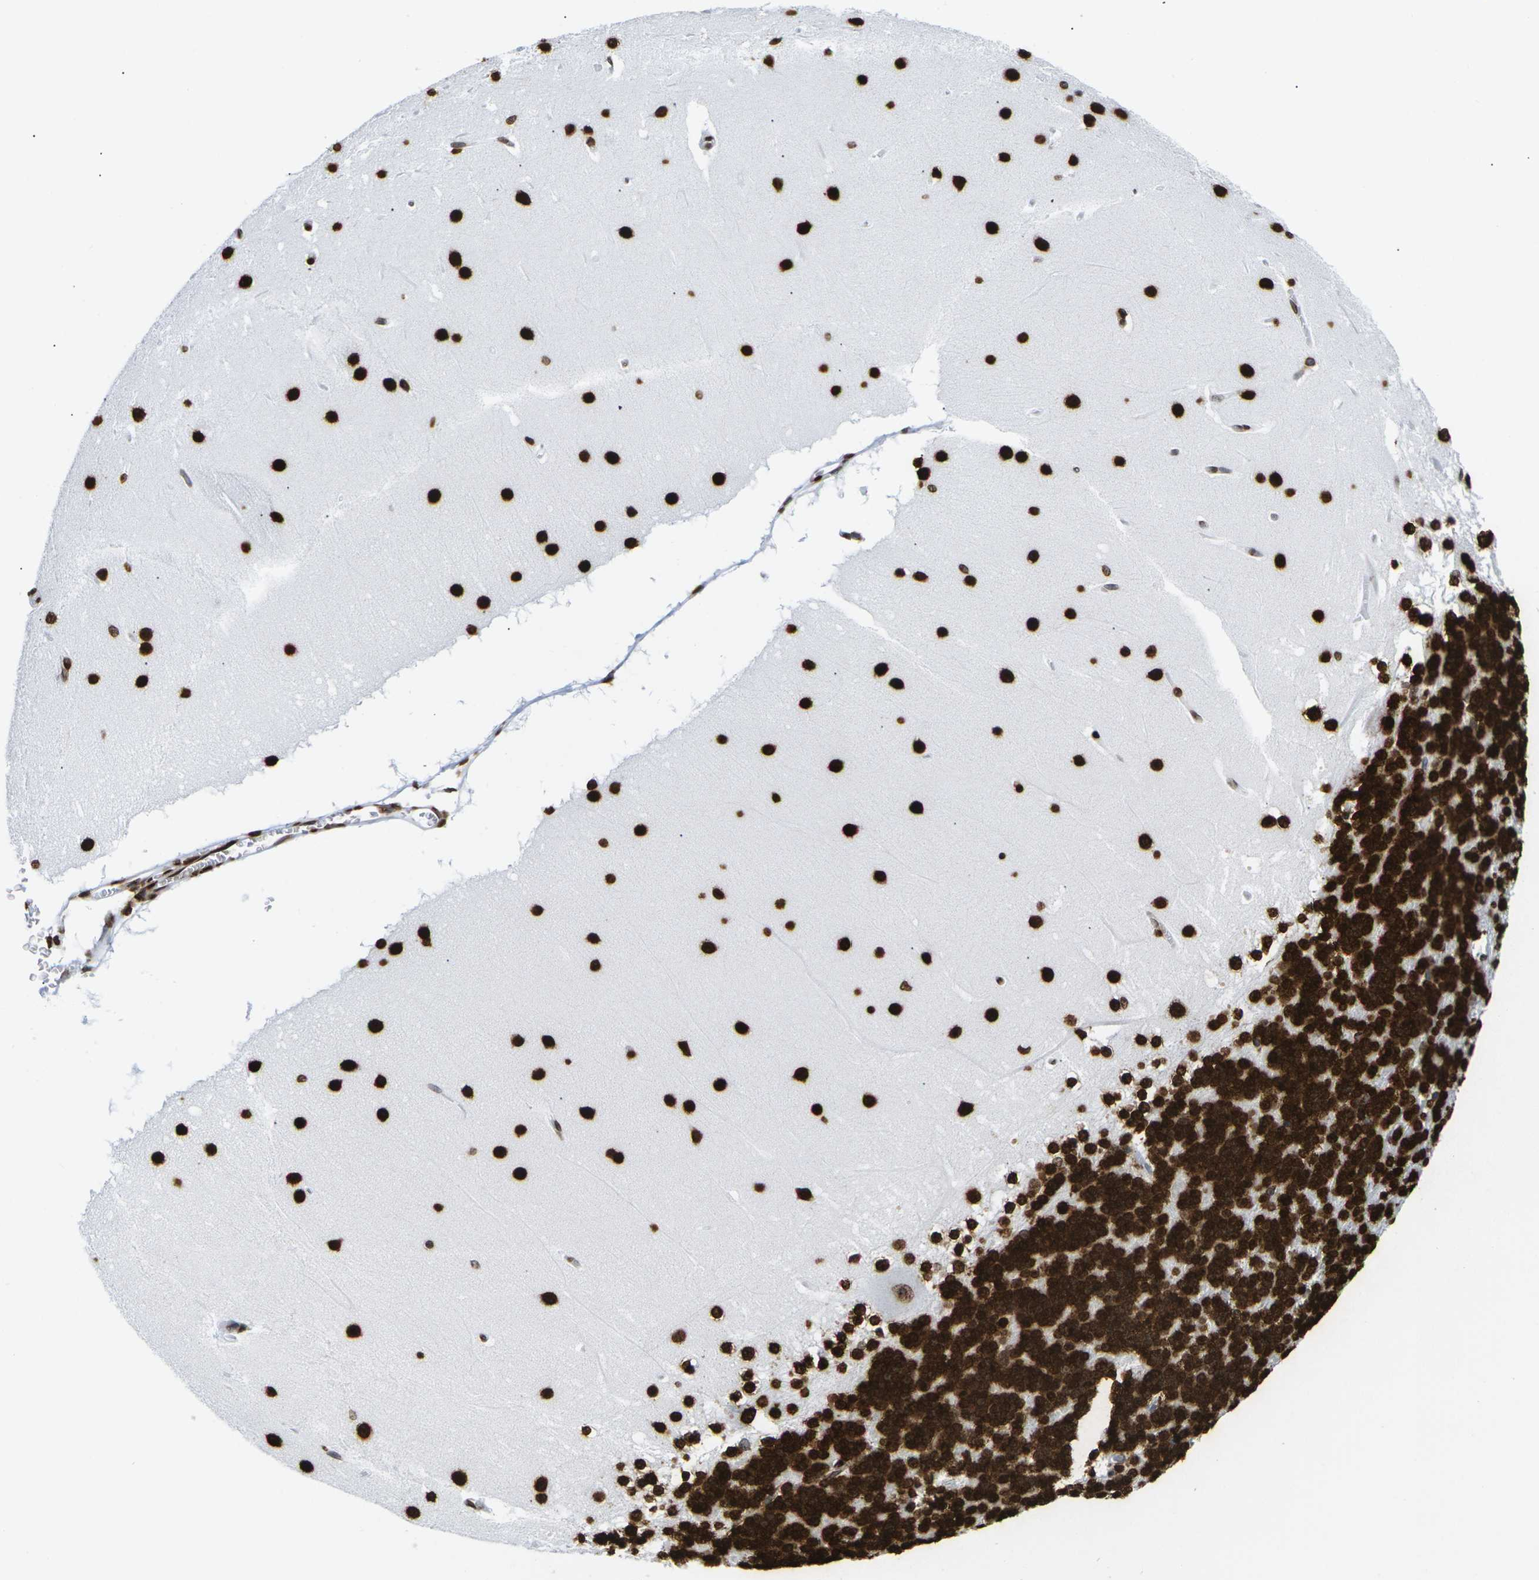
{"staining": {"intensity": "strong", "quantity": ">75%", "location": "nuclear"}, "tissue": "cerebellum", "cell_type": "Cells in granular layer", "image_type": "normal", "snomed": [{"axis": "morphology", "description": "Normal tissue, NOS"}, {"axis": "topography", "description": "Cerebellum"}], "caption": "IHC photomicrograph of benign cerebellum stained for a protein (brown), which shows high levels of strong nuclear positivity in approximately >75% of cells in granular layer.", "gene": "H2AC21", "patient": {"sex": "female", "age": 19}}